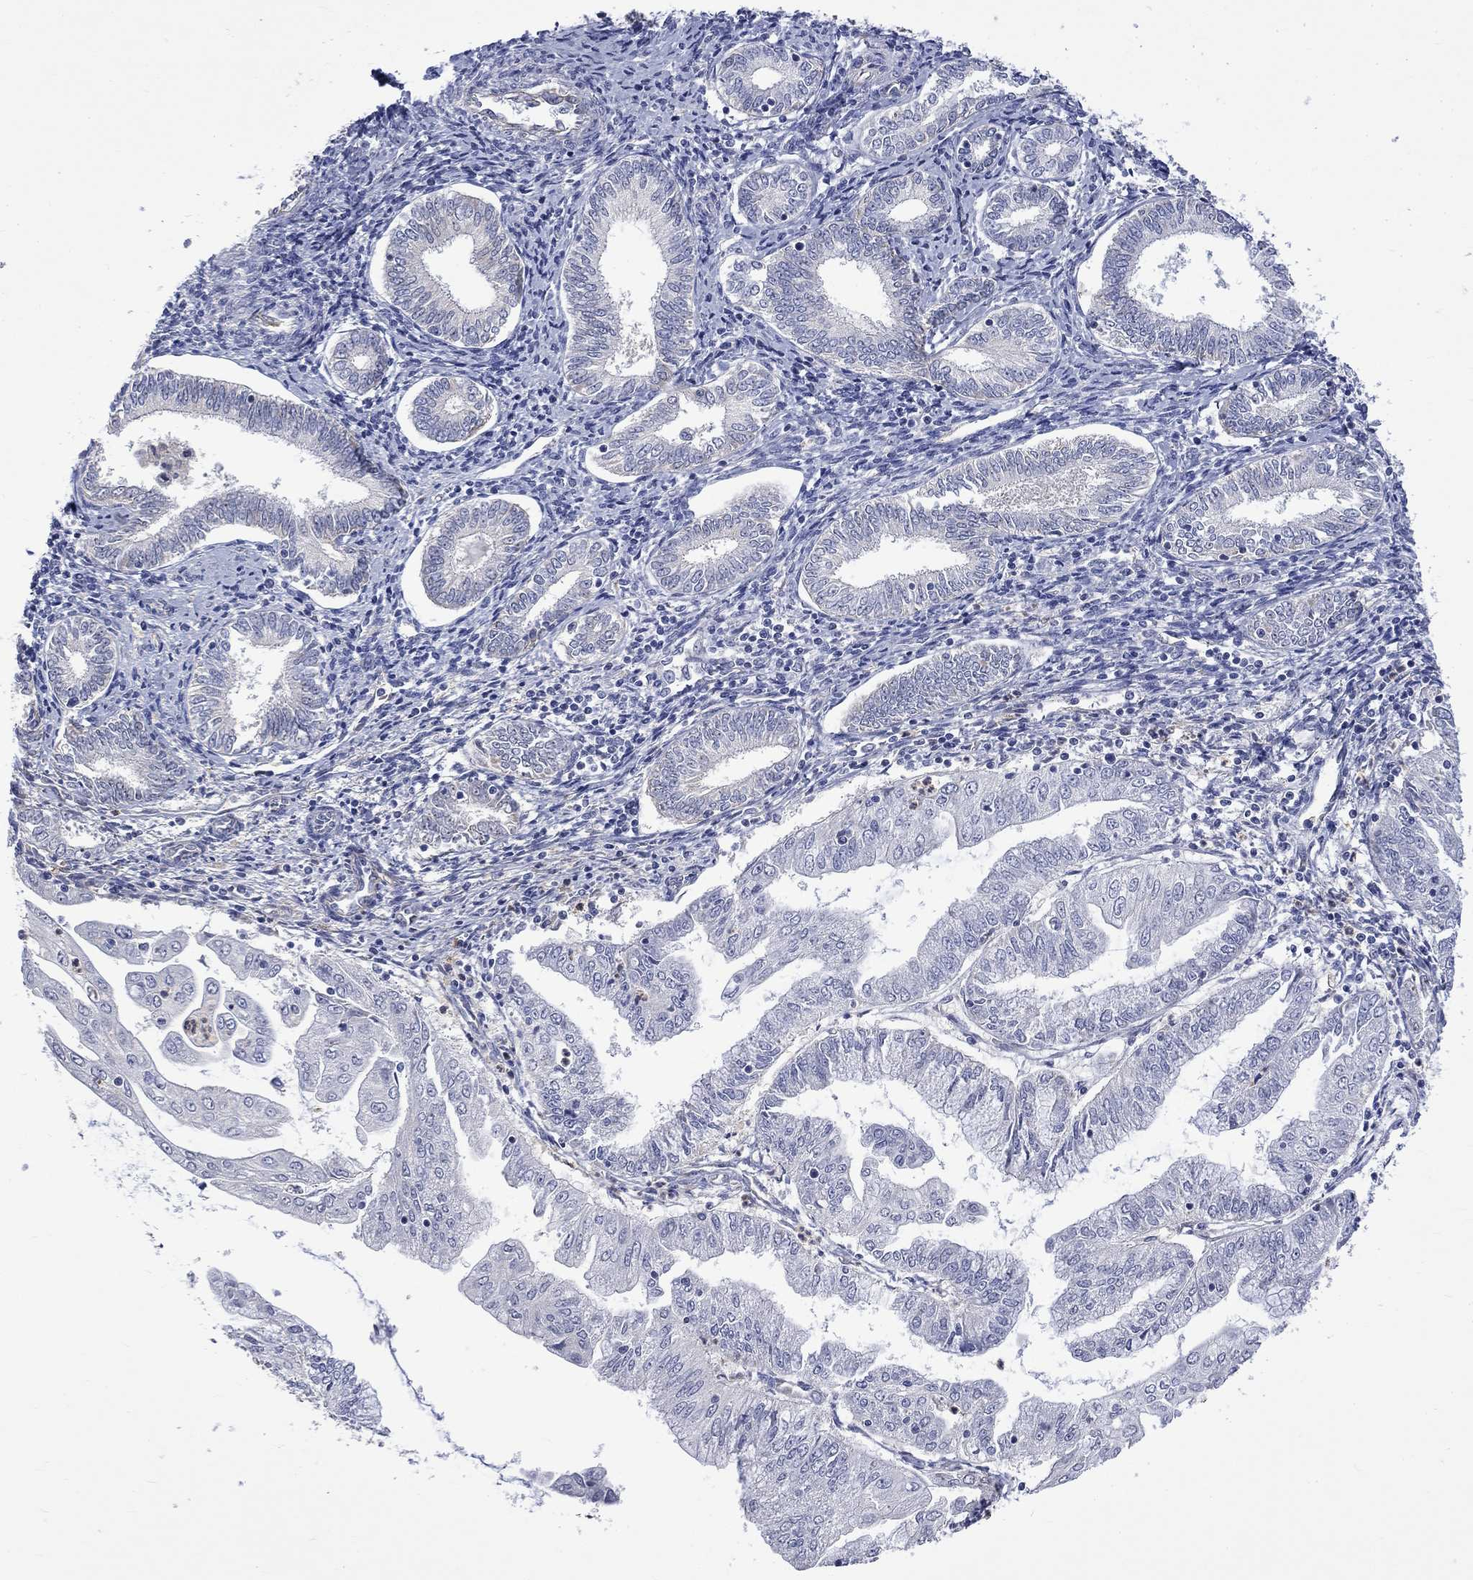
{"staining": {"intensity": "negative", "quantity": "none", "location": "none"}, "tissue": "endometrial cancer", "cell_type": "Tumor cells", "image_type": "cancer", "snomed": [{"axis": "morphology", "description": "Adenocarcinoma, NOS"}, {"axis": "topography", "description": "Endometrium"}], "caption": "An immunohistochemistry (IHC) micrograph of adenocarcinoma (endometrial) is shown. There is no staining in tumor cells of adenocarcinoma (endometrial).", "gene": "CAMKK2", "patient": {"sex": "female", "age": 56}}